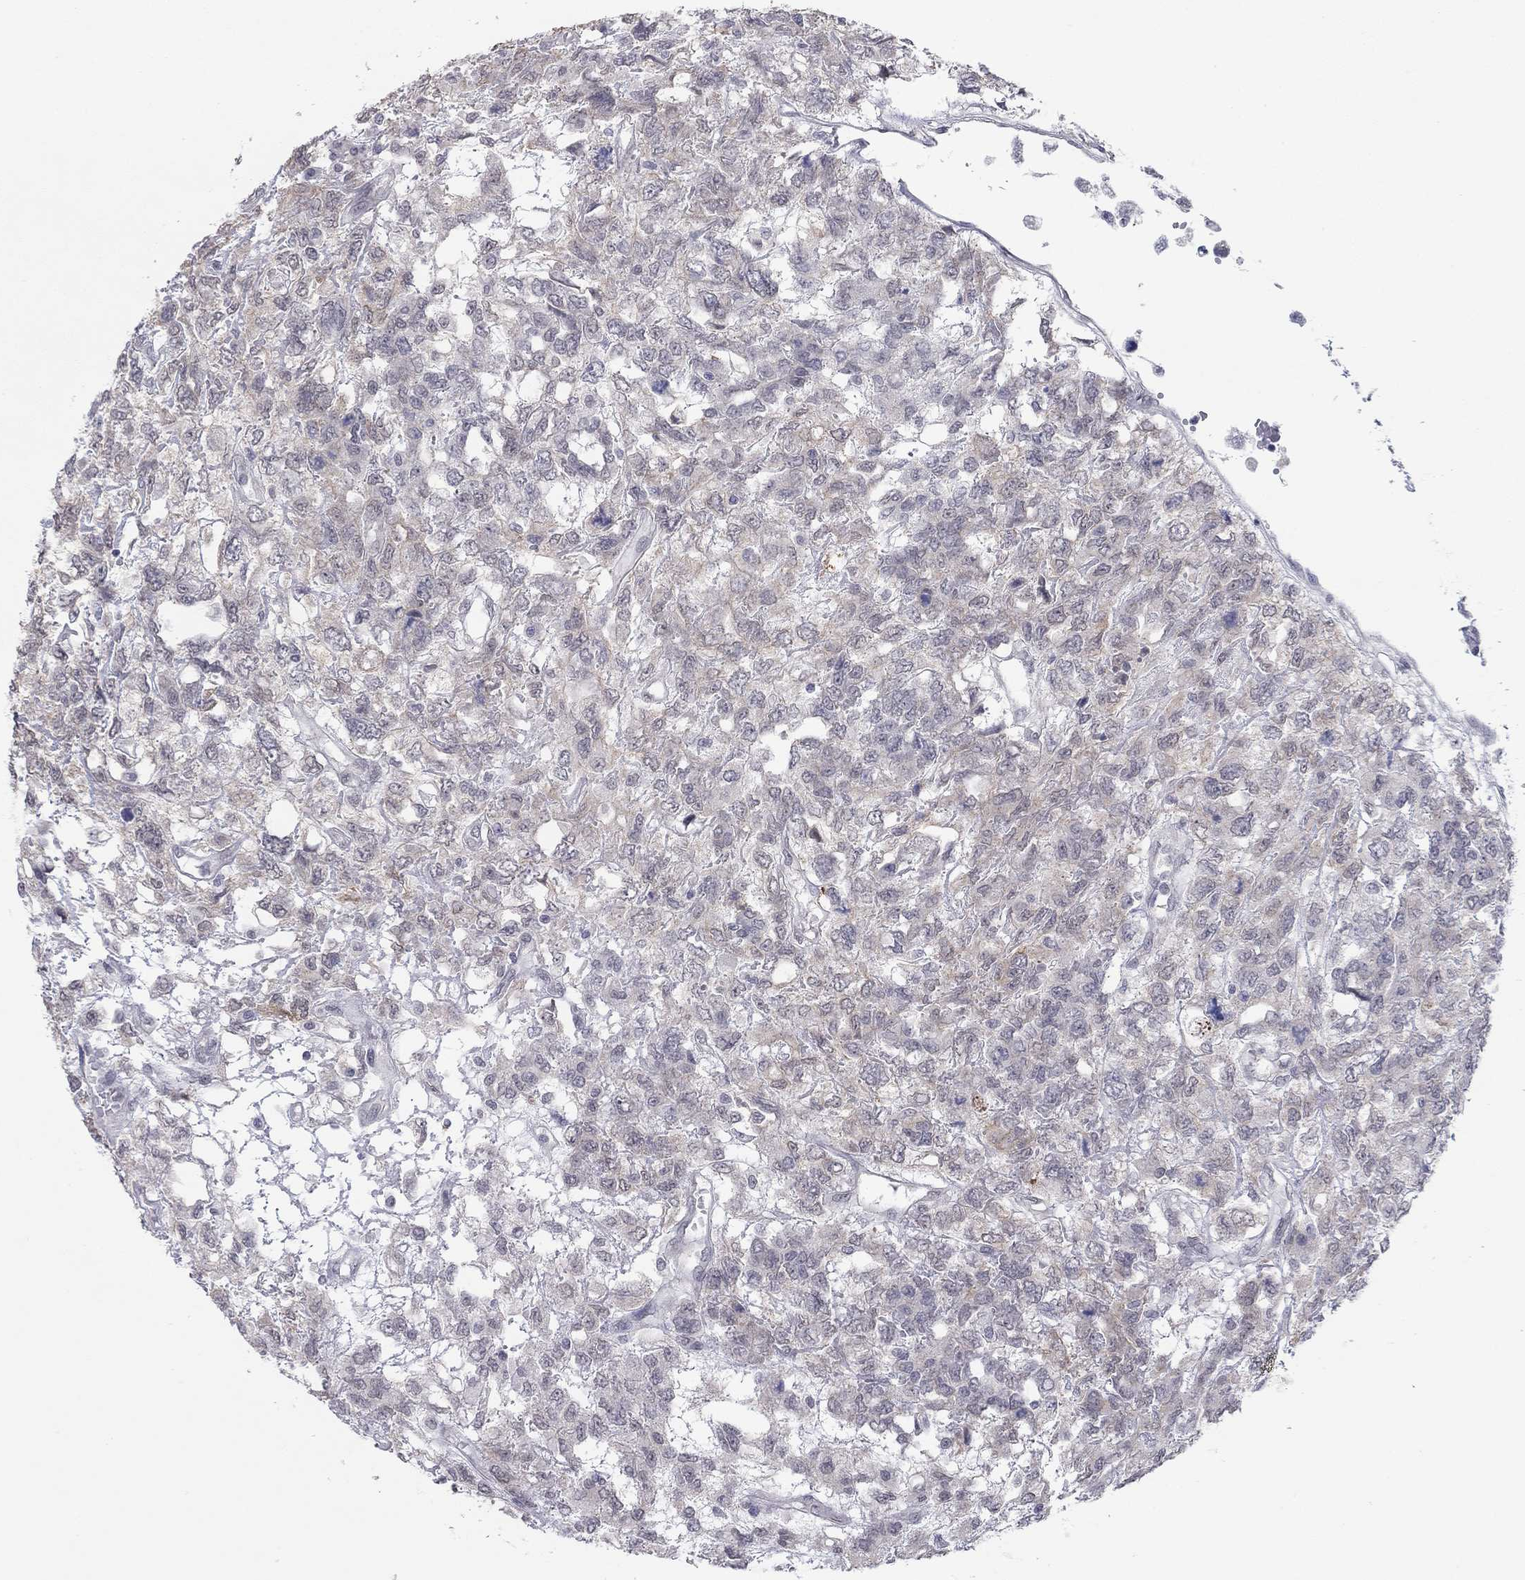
{"staining": {"intensity": "negative", "quantity": "none", "location": "none"}, "tissue": "testis cancer", "cell_type": "Tumor cells", "image_type": "cancer", "snomed": [{"axis": "morphology", "description": "Seminoma, NOS"}, {"axis": "topography", "description": "Testis"}], "caption": "Immunohistochemistry image of neoplastic tissue: human testis cancer (seminoma) stained with DAB (3,3'-diaminobenzidine) shows no significant protein staining in tumor cells.", "gene": "SLC22A2", "patient": {"sex": "male", "age": 52}}